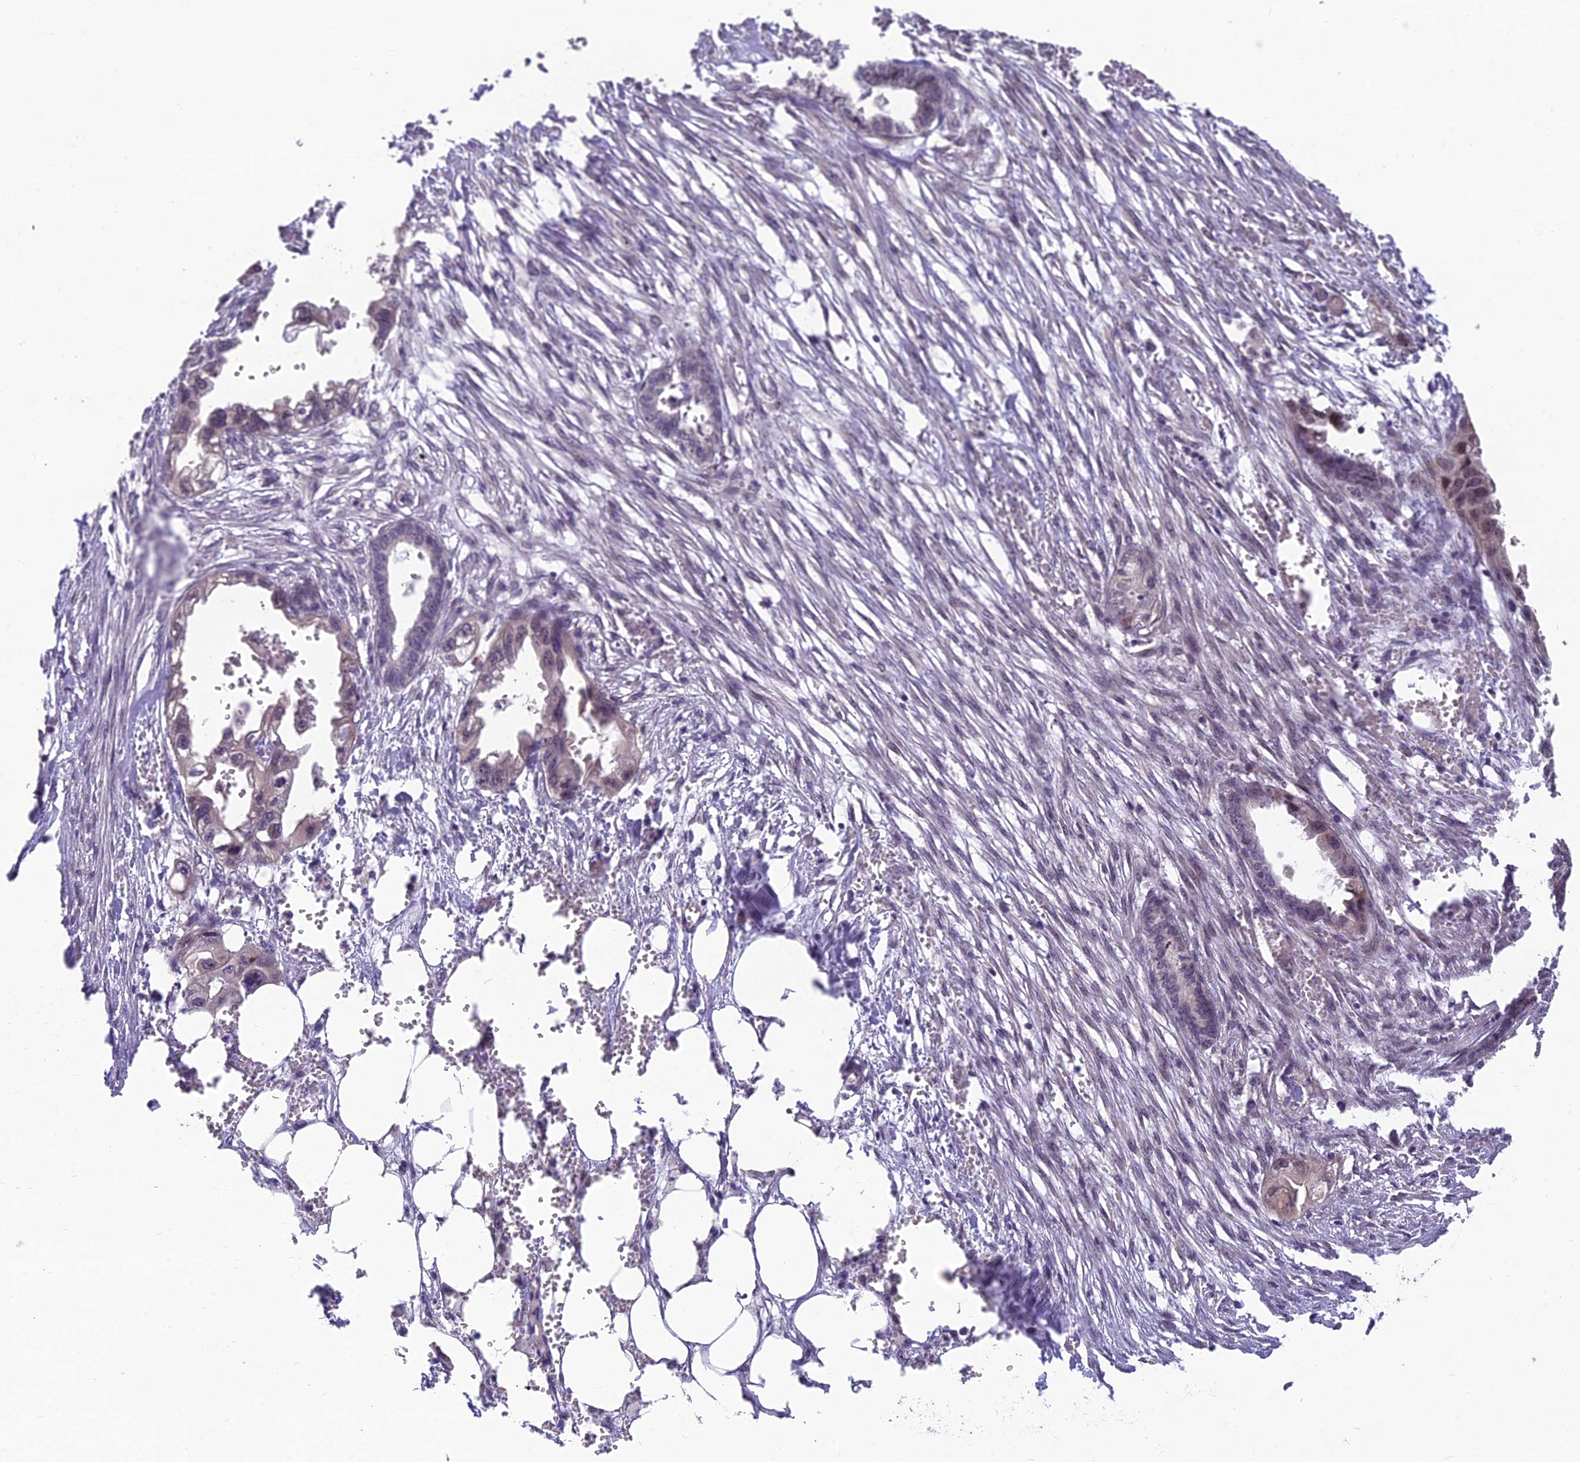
{"staining": {"intensity": "weak", "quantity": "<25%", "location": "nuclear"}, "tissue": "endometrial cancer", "cell_type": "Tumor cells", "image_type": "cancer", "snomed": [{"axis": "morphology", "description": "Adenocarcinoma, NOS"}, {"axis": "morphology", "description": "Adenocarcinoma, metastatic, NOS"}, {"axis": "topography", "description": "Adipose tissue"}, {"axis": "topography", "description": "Endometrium"}], "caption": "A photomicrograph of human endometrial cancer (metastatic adenocarcinoma) is negative for staining in tumor cells.", "gene": "ZNF333", "patient": {"sex": "female", "age": 67}}